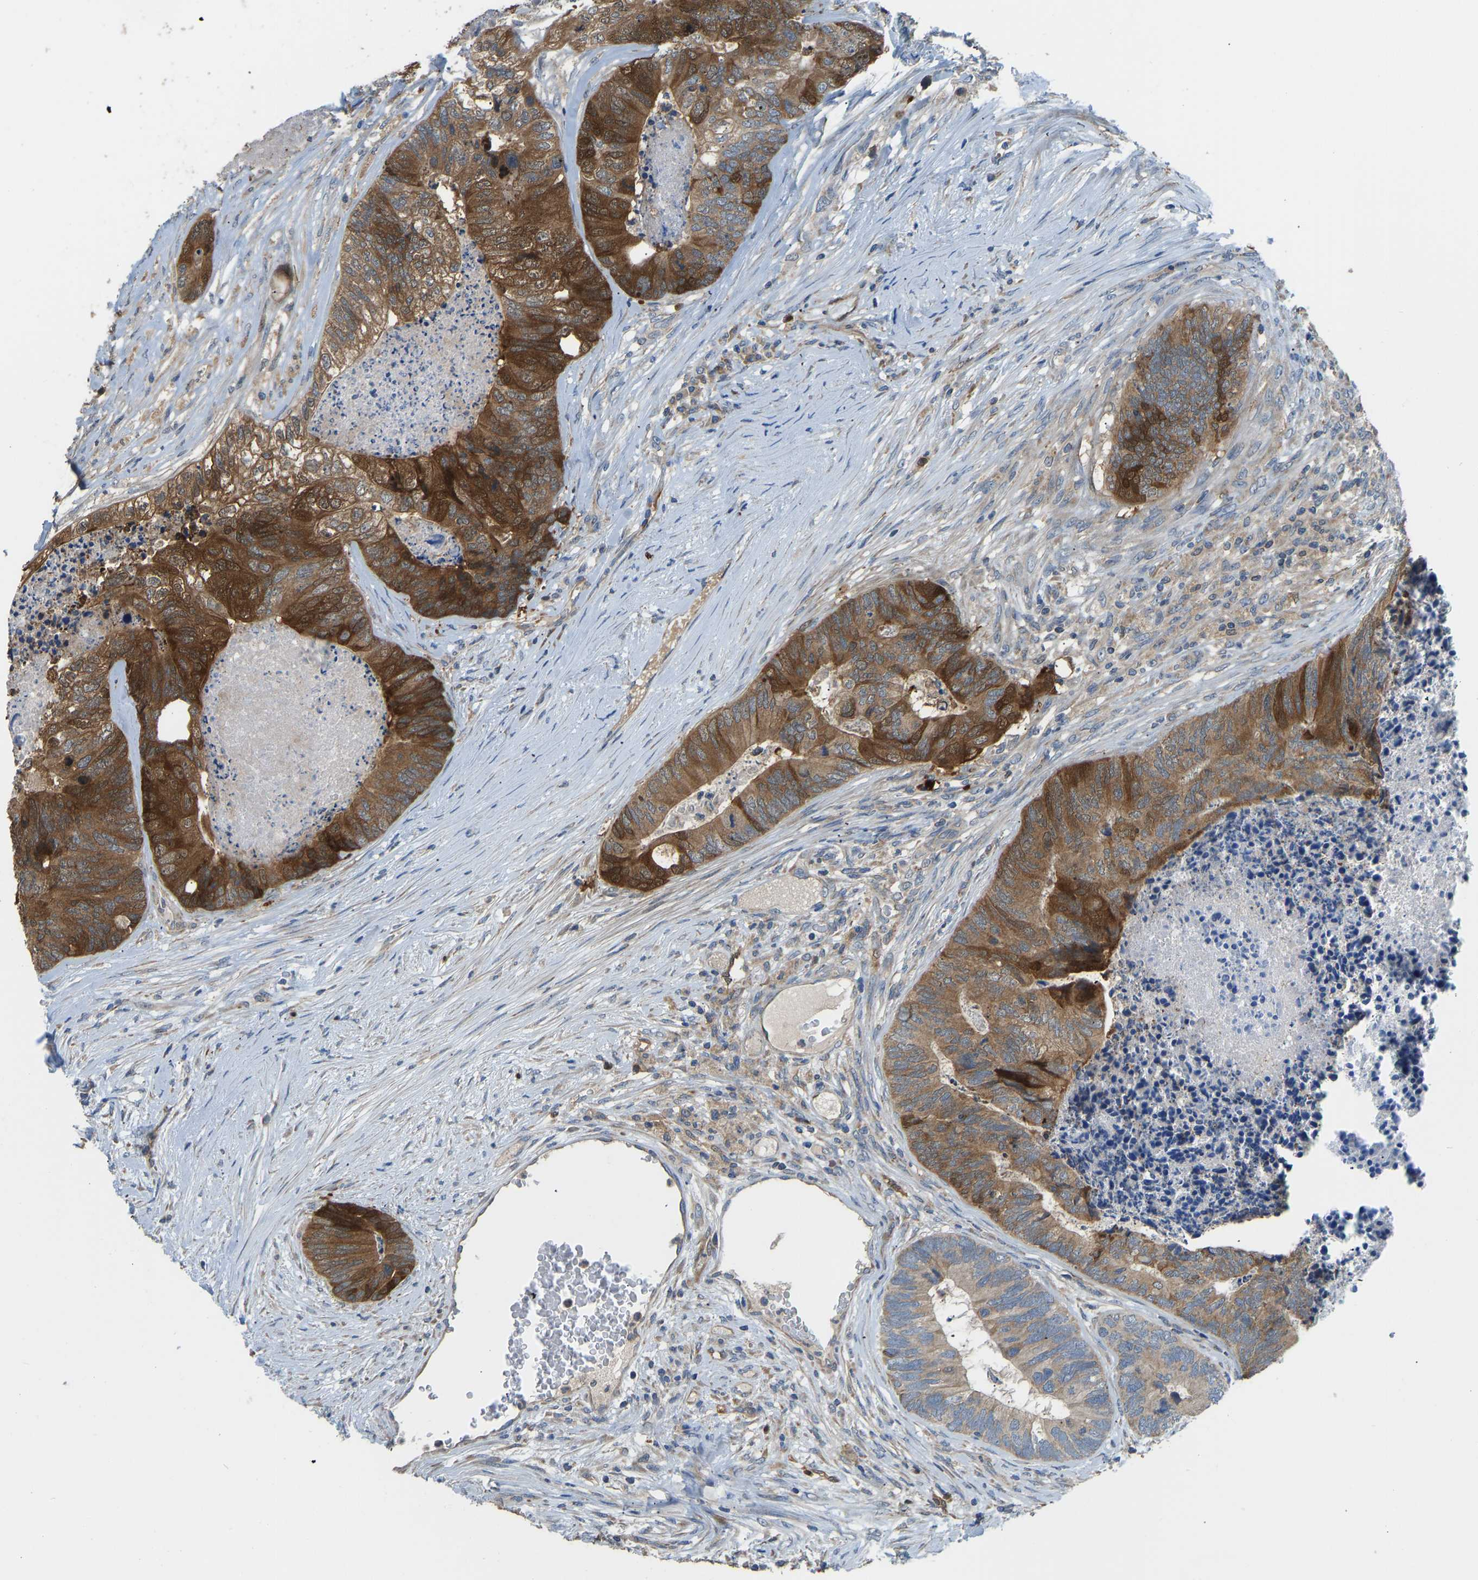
{"staining": {"intensity": "strong", "quantity": ">75%", "location": "cytoplasmic/membranous"}, "tissue": "colorectal cancer", "cell_type": "Tumor cells", "image_type": "cancer", "snomed": [{"axis": "morphology", "description": "Adenocarcinoma, NOS"}, {"axis": "topography", "description": "Colon"}], "caption": "High-magnification brightfield microscopy of adenocarcinoma (colorectal) stained with DAB (brown) and counterstained with hematoxylin (blue). tumor cells exhibit strong cytoplasmic/membranous staining is seen in about>75% of cells.", "gene": "RBP1", "patient": {"sex": "female", "age": 67}}